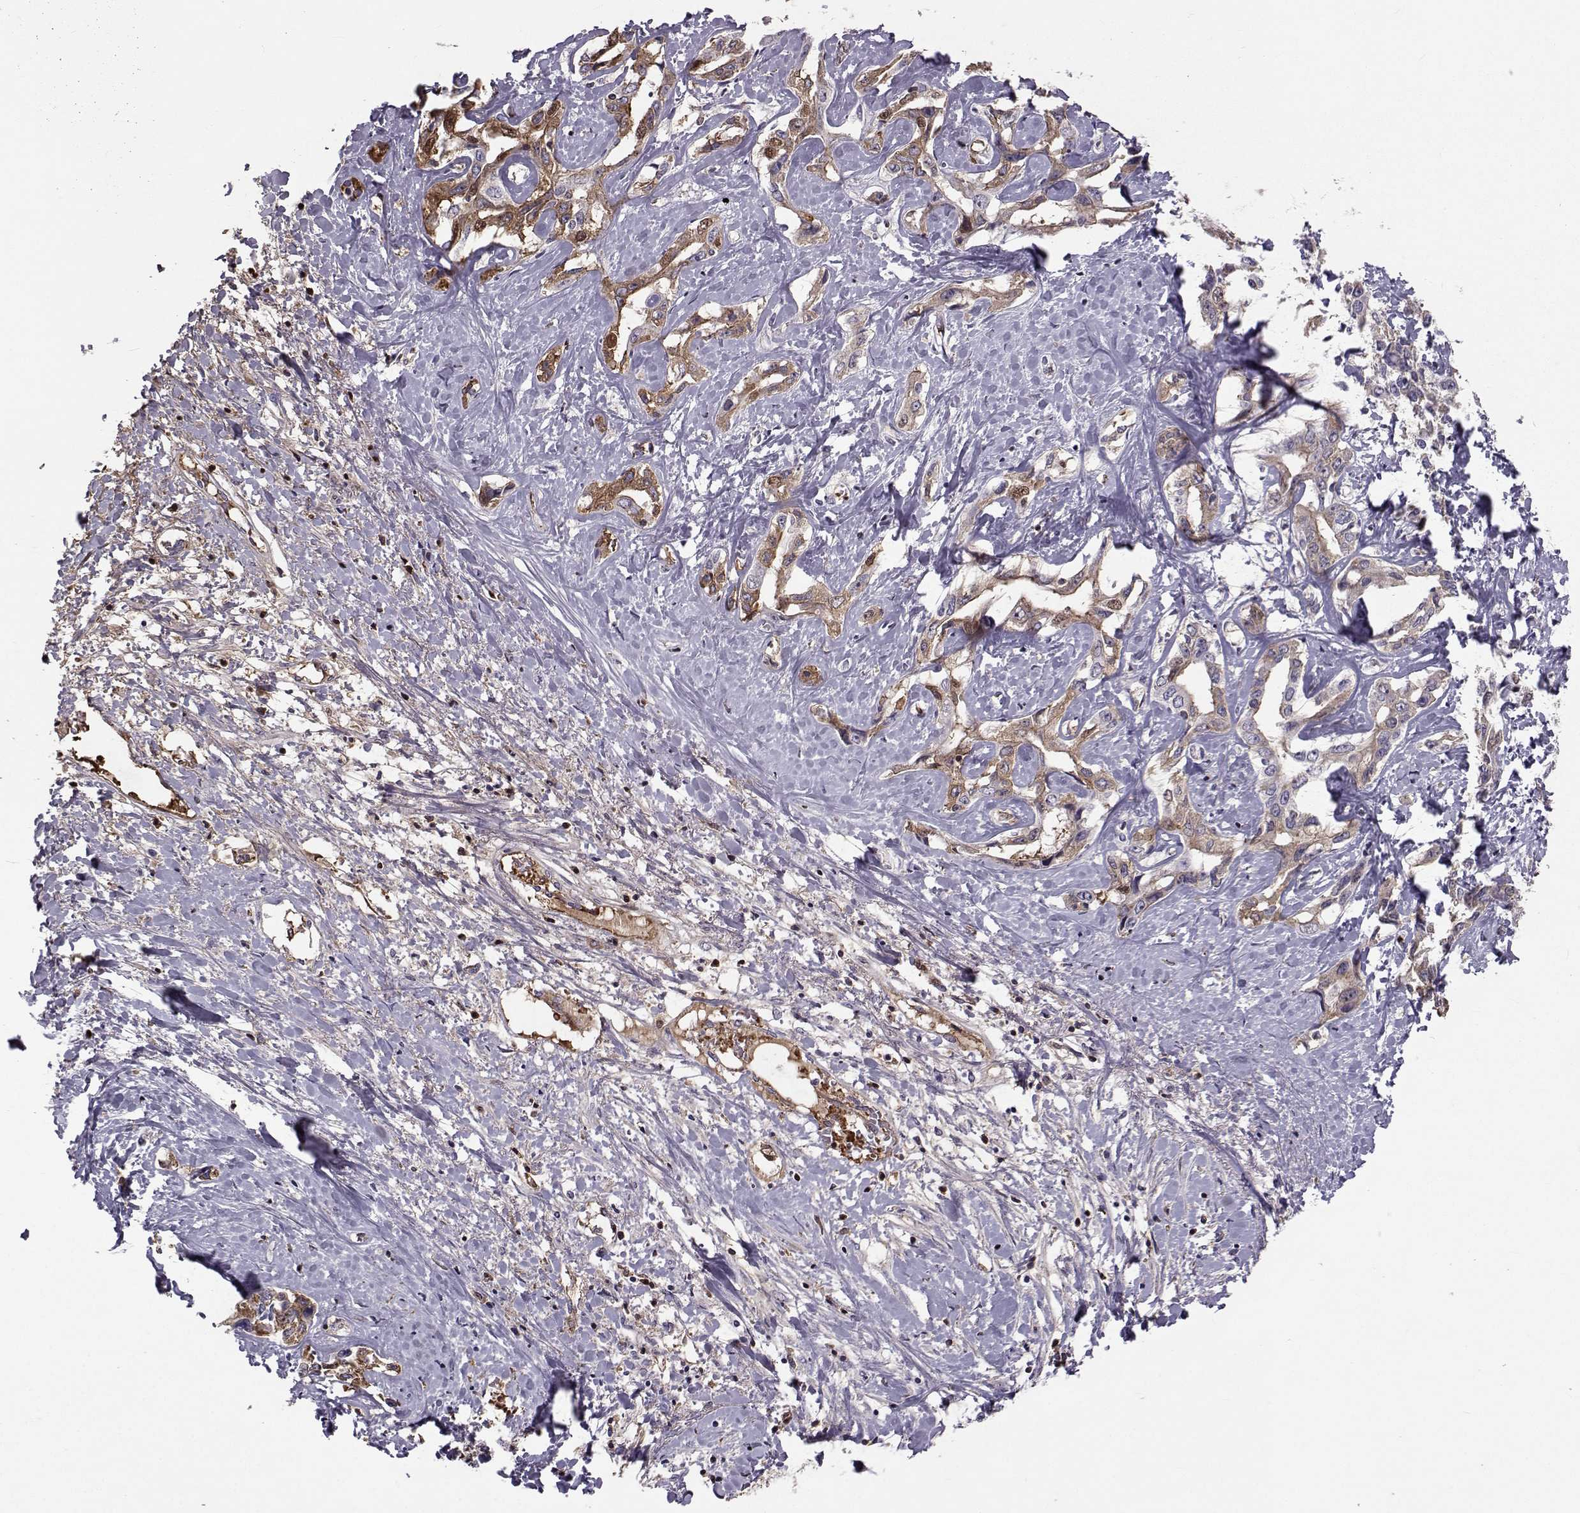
{"staining": {"intensity": "moderate", "quantity": "25%-75%", "location": "cytoplasmic/membranous"}, "tissue": "liver cancer", "cell_type": "Tumor cells", "image_type": "cancer", "snomed": [{"axis": "morphology", "description": "Cholangiocarcinoma"}, {"axis": "topography", "description": "Liver"}], "caption": "Cholangiocarcinoma (liver) stained with DAB (3,3'-diaminobenzidine) immunohistochemistry reveals medium levels of moderate cytoplasmic/membranous staining in about 25%-75% of tumor cells.", "gene": "TNFRSF11B", "patient": {"sex": "male", "age": 59}}